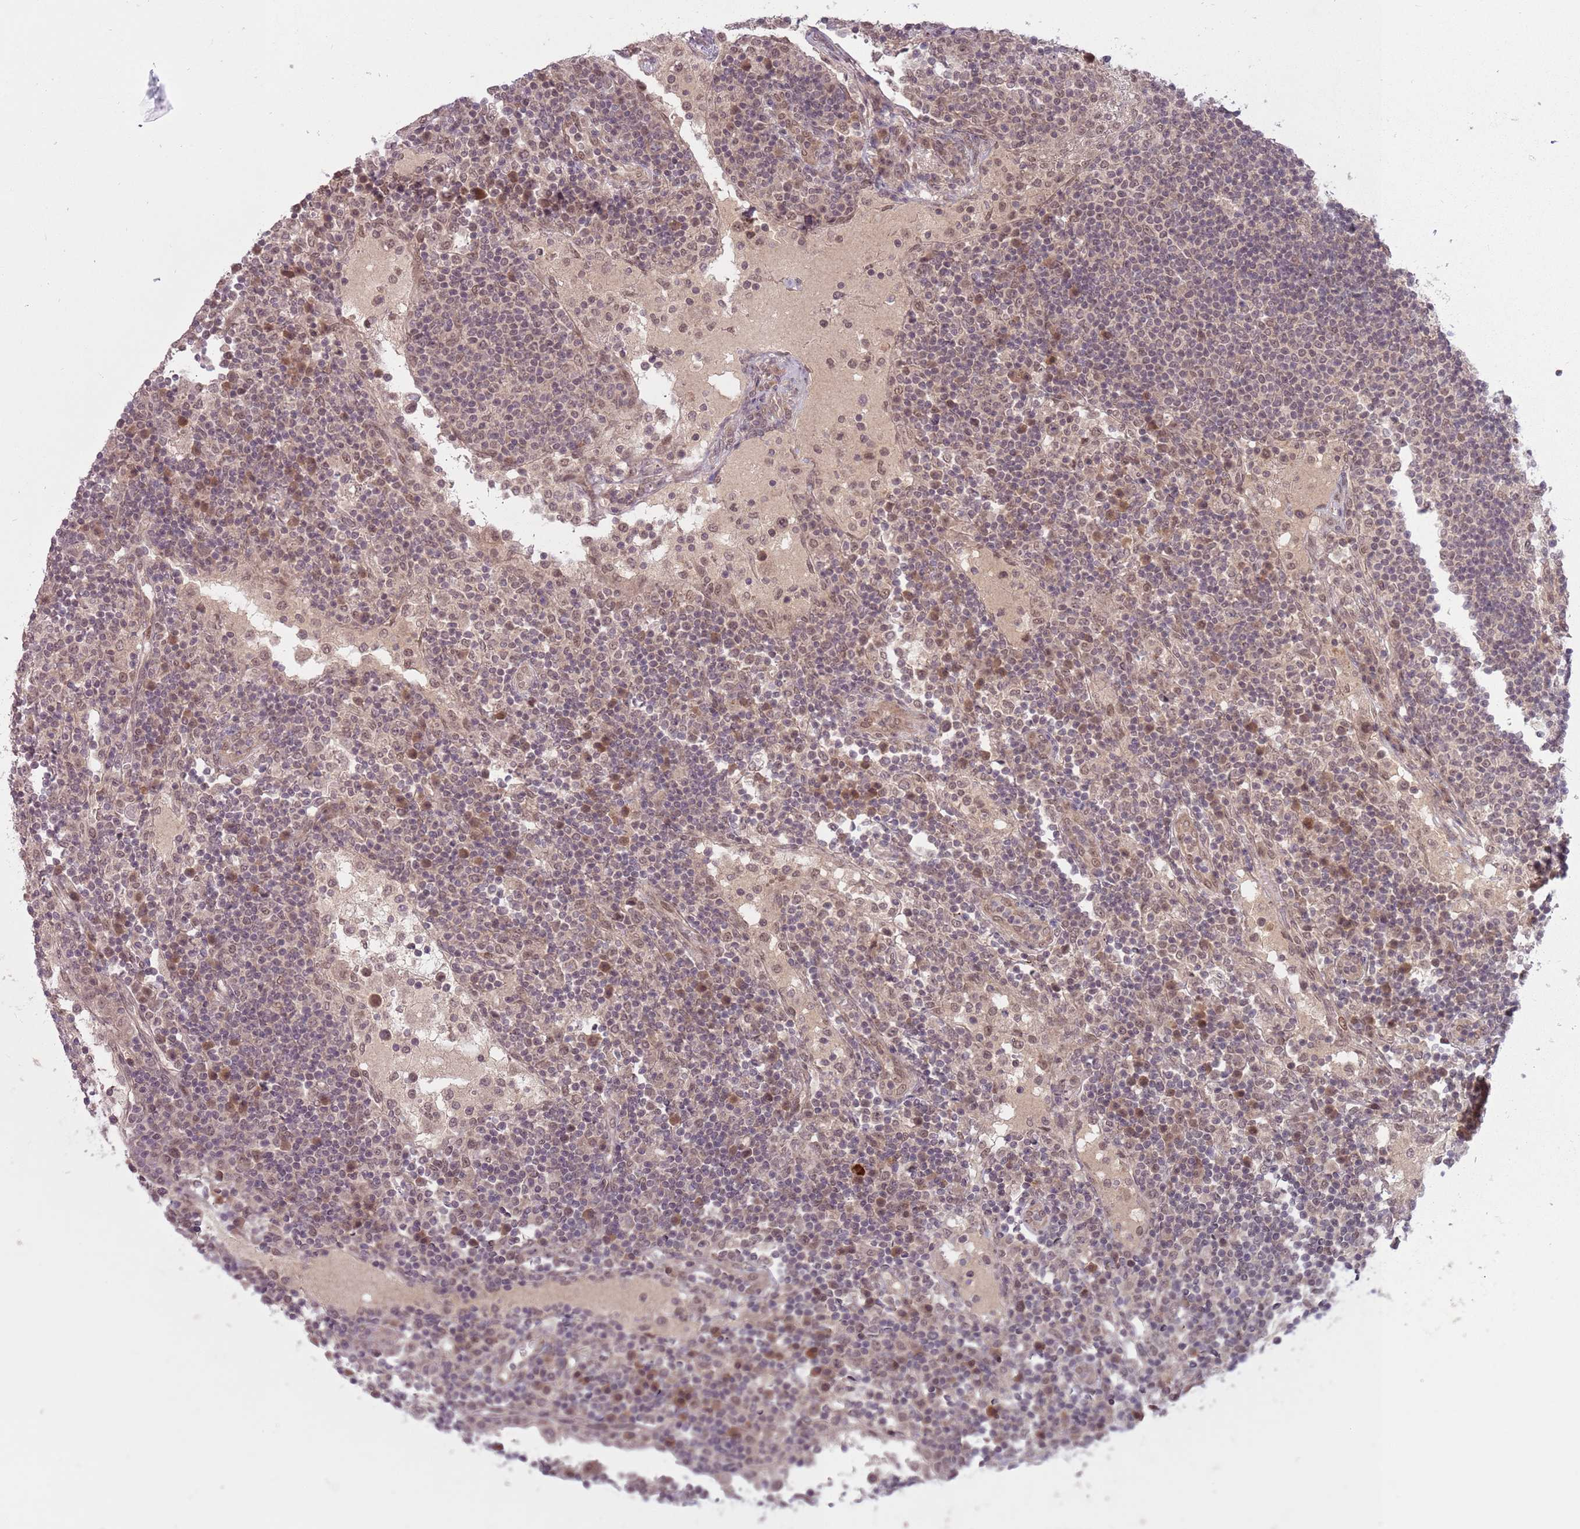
{"staining": {"intensity": "weak", "quantity": ">75%", "location": "cytoplasmic/membranous,nuclear"}, "tissue": "lymph node", "cell_type": "Germinal center cells", "image_type": "normal", "snomed": [{"axis": "morphology", "description": "Normal tissue, NOS"}, {"axis": "topography", "description": "Lymph node"}], "caption": "IHC image of normal lymph node stained for a protein (brown), which reveals low levels of weak cytoplasmic/membranous,nuclear staining in approximately >75% of germinal center cells.", "gene": "ADAMTS3", "patient": {"sex": "female", "age": 53}}